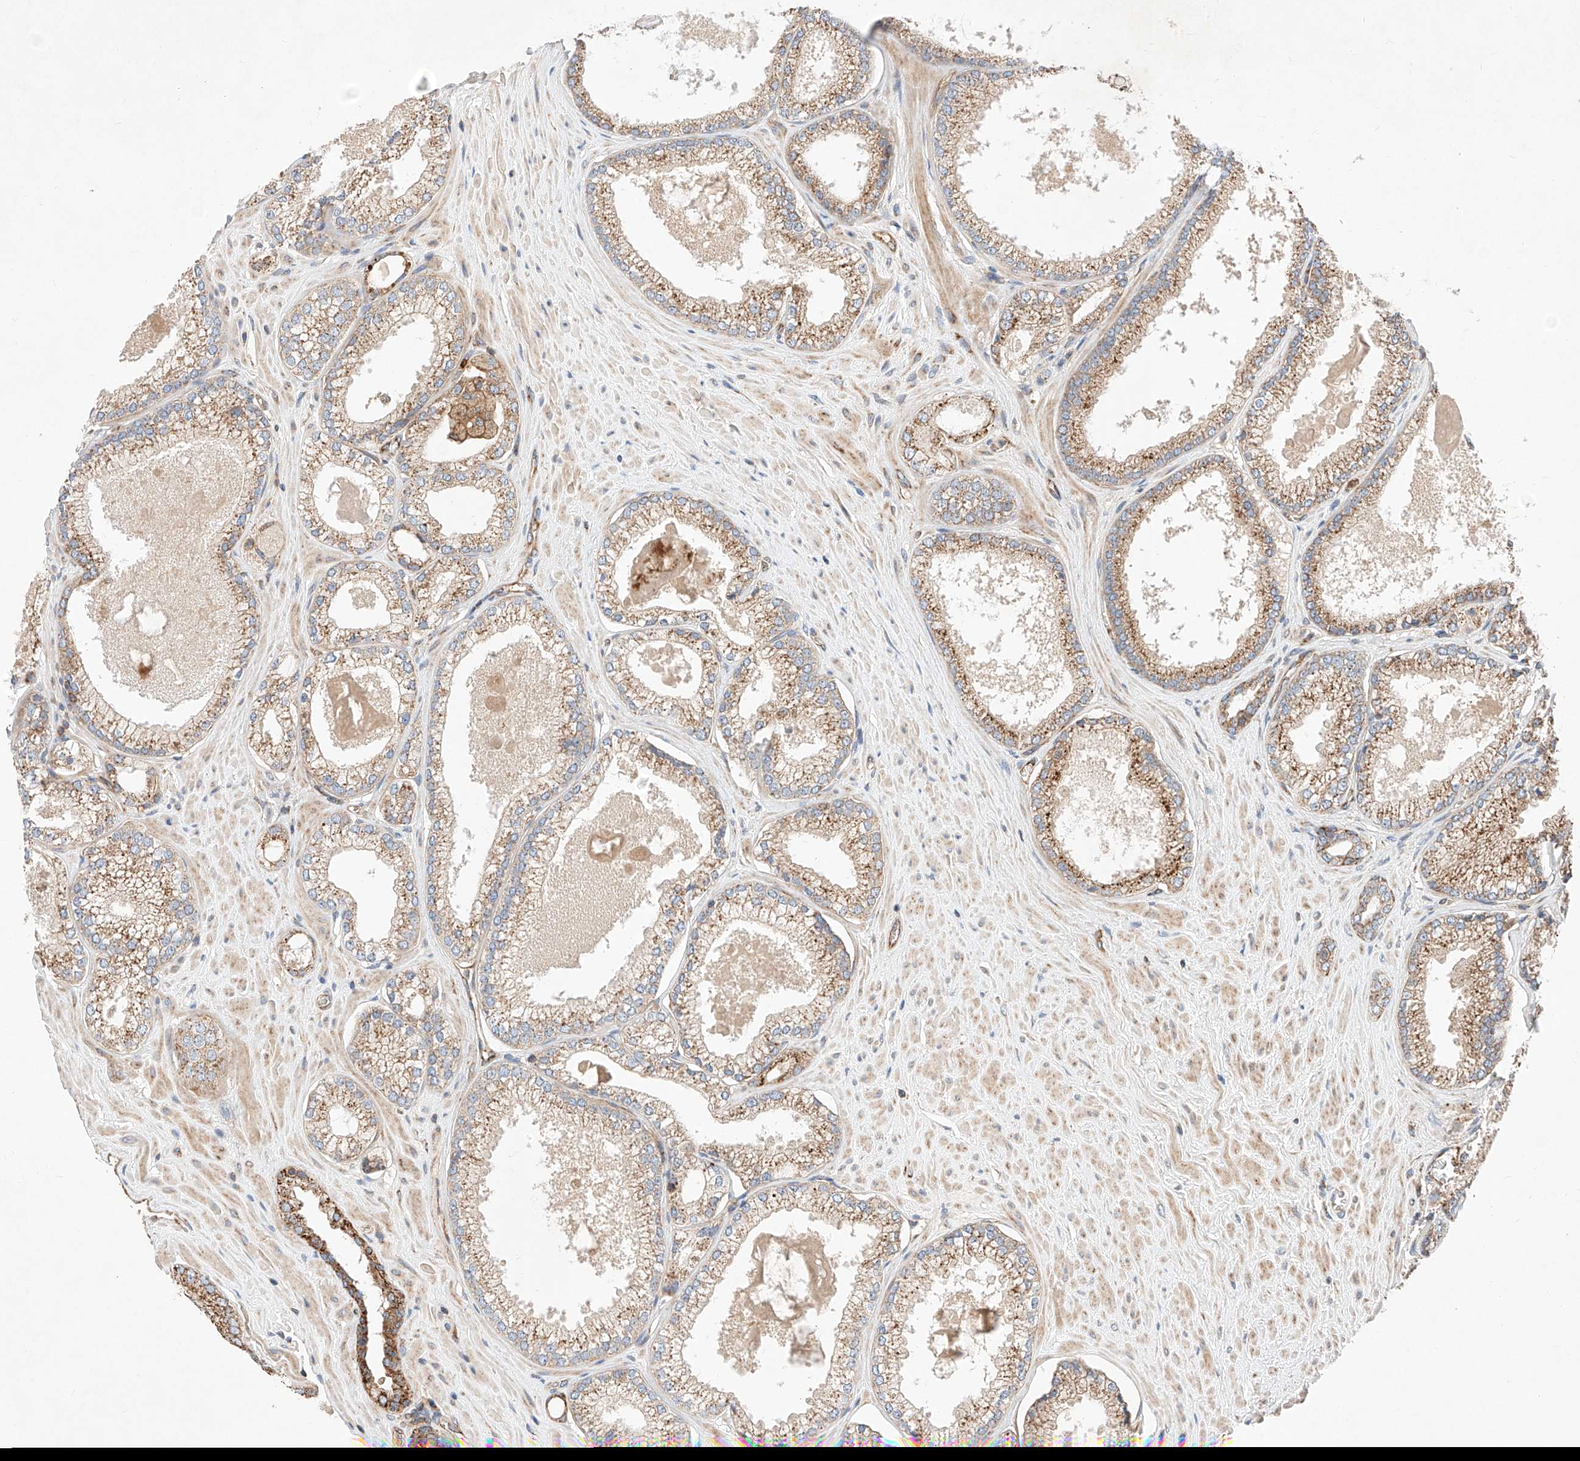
{"staining": {"intensity": "moderate", "quantity": ">75%", "location": "cytoplasmic/membranous"}, "tissue": "prostate cancer", "cell_type": "Tumor cells", "image_type": "cancer", "snomed": [{"axis": "morphology", "description": "Adenocarcinoma, Low grade"}, {"axis": "topography", "description": "Prostate"}], "caption": "A brown stain labels moderate cytoplasmic/membranous staining of a protein in human prostate cancer tumor cells.", "gene": "NR1D1", "patient": {"sex": "male", "age": 62}}